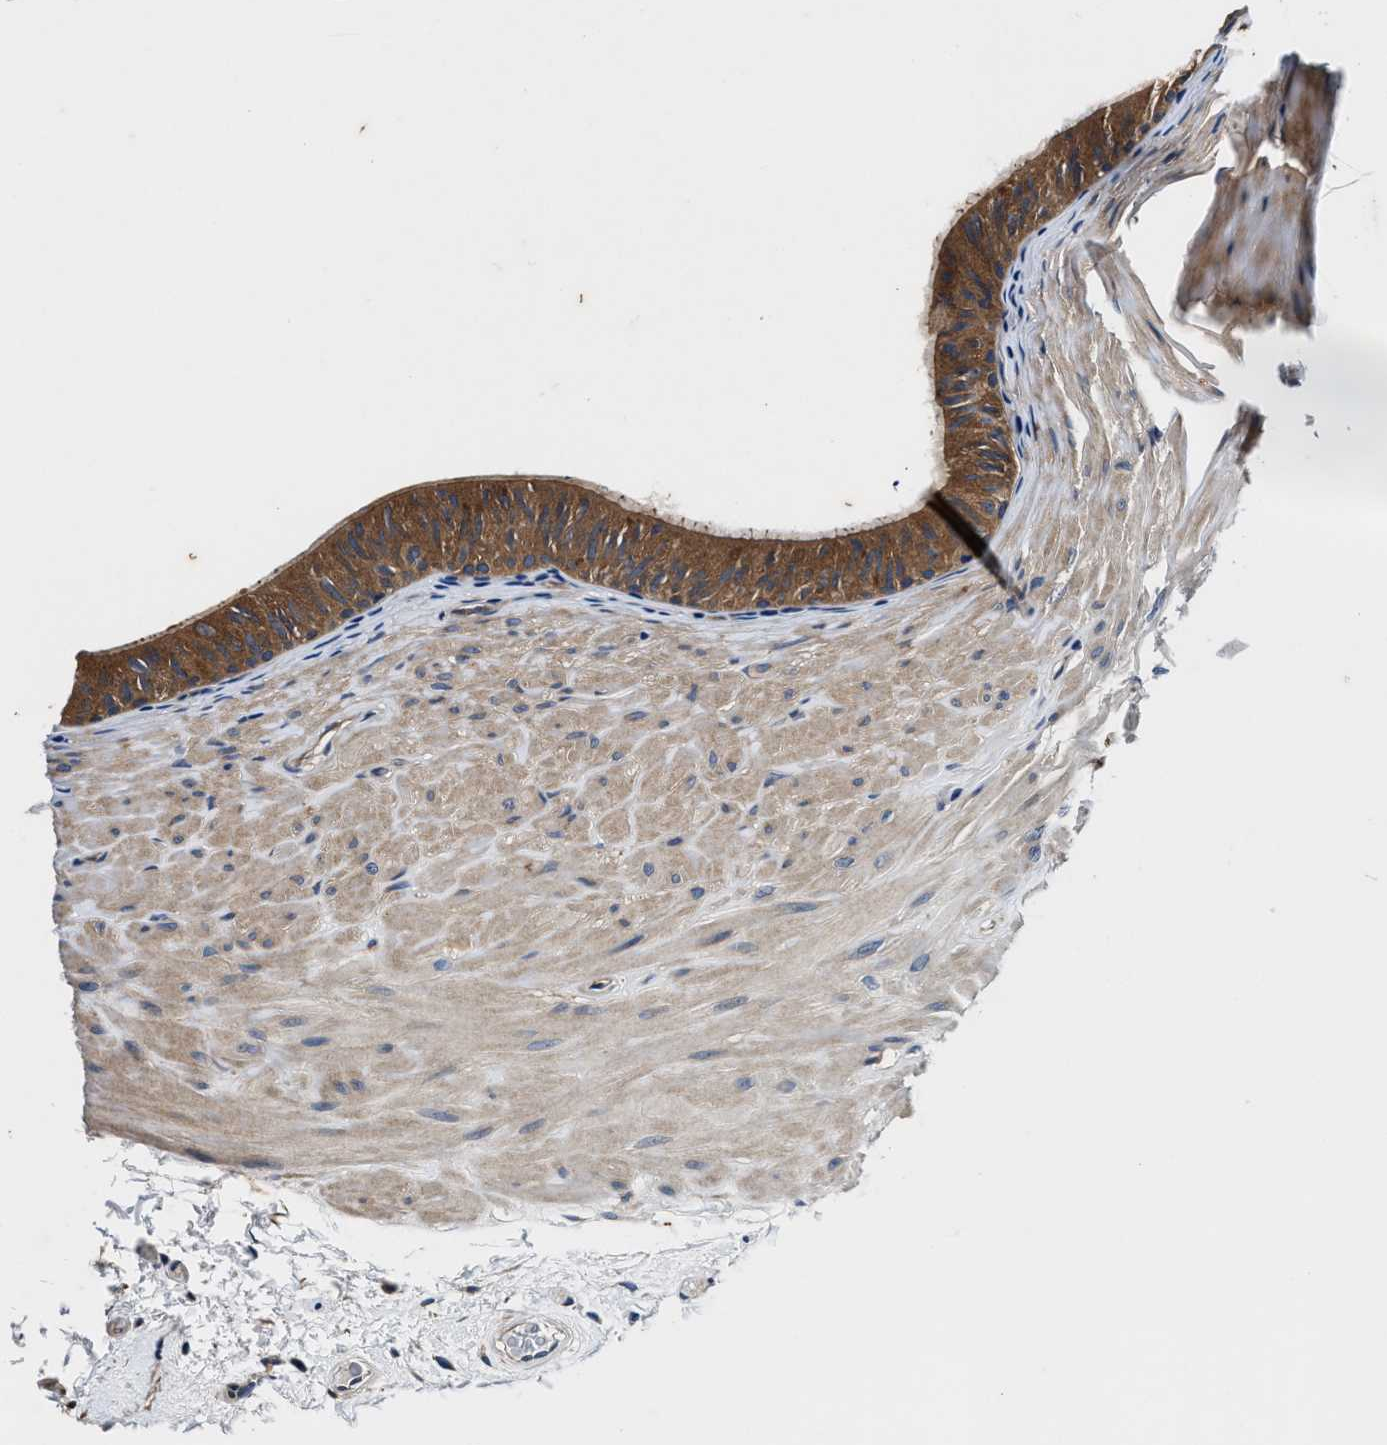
{"staining": {"intensity": "moderate", "quantity": ">75%", "location": "cytoplasmic/membranous"}, "tissue": "epididymis", "cell_type": "Glandular cells", "image_type": "normal", "snomed": [{"axis": "morphology", "description": "Normal tissue, NOS"}, {"axis": "topography", "description": "Epididymis"}], "caption": "Immunohistochemical staining of unremarkable human epididymis demonstrates medium levels of moderate cytoplasmic/membranous expression in approximately >75% of glandular cells.", "gene": "PI4KB", "patient": {"sex": "male", "age": 34}}